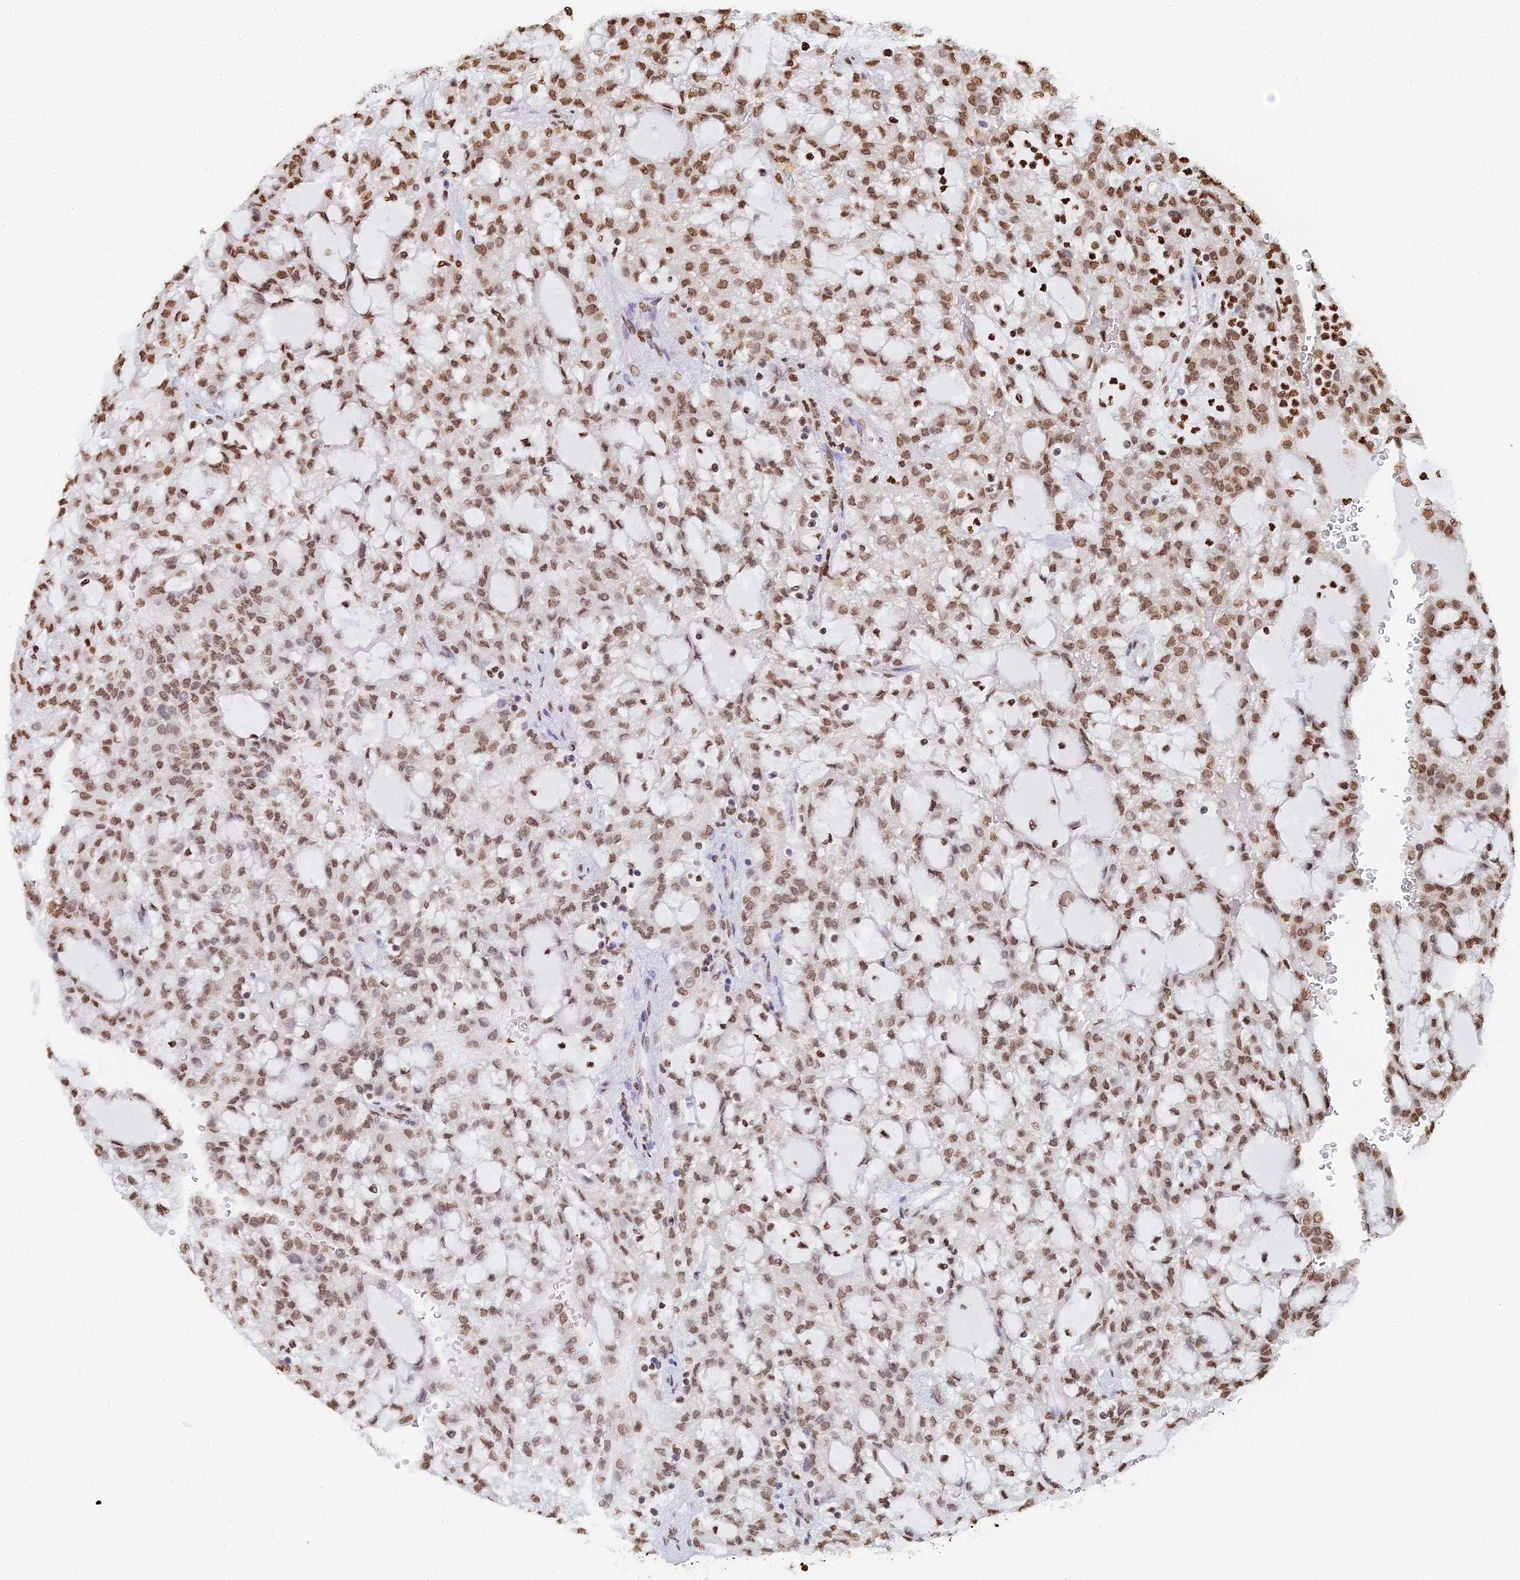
{"staining": {"intensity": "moderate", "quantity": ">75%", "location": "nuclear"}, "tissue": "renal cancer", "cell_type": "Tumor cells", "image_type": "cancer", "snomed": [{"axis": "morphology", "description": "Adenocarcinoma, NOS"}, {"axis": "topography", "description": "Kidney"}], "caption": "The photomicrograph shows immunohistochemical staining of adenocarcinoma (renal). There is moderate nuclear expression is present in approximately >75% of tumor cells.", "gene": "GBP3", "patient": {"sex": "male", "age": 63}}